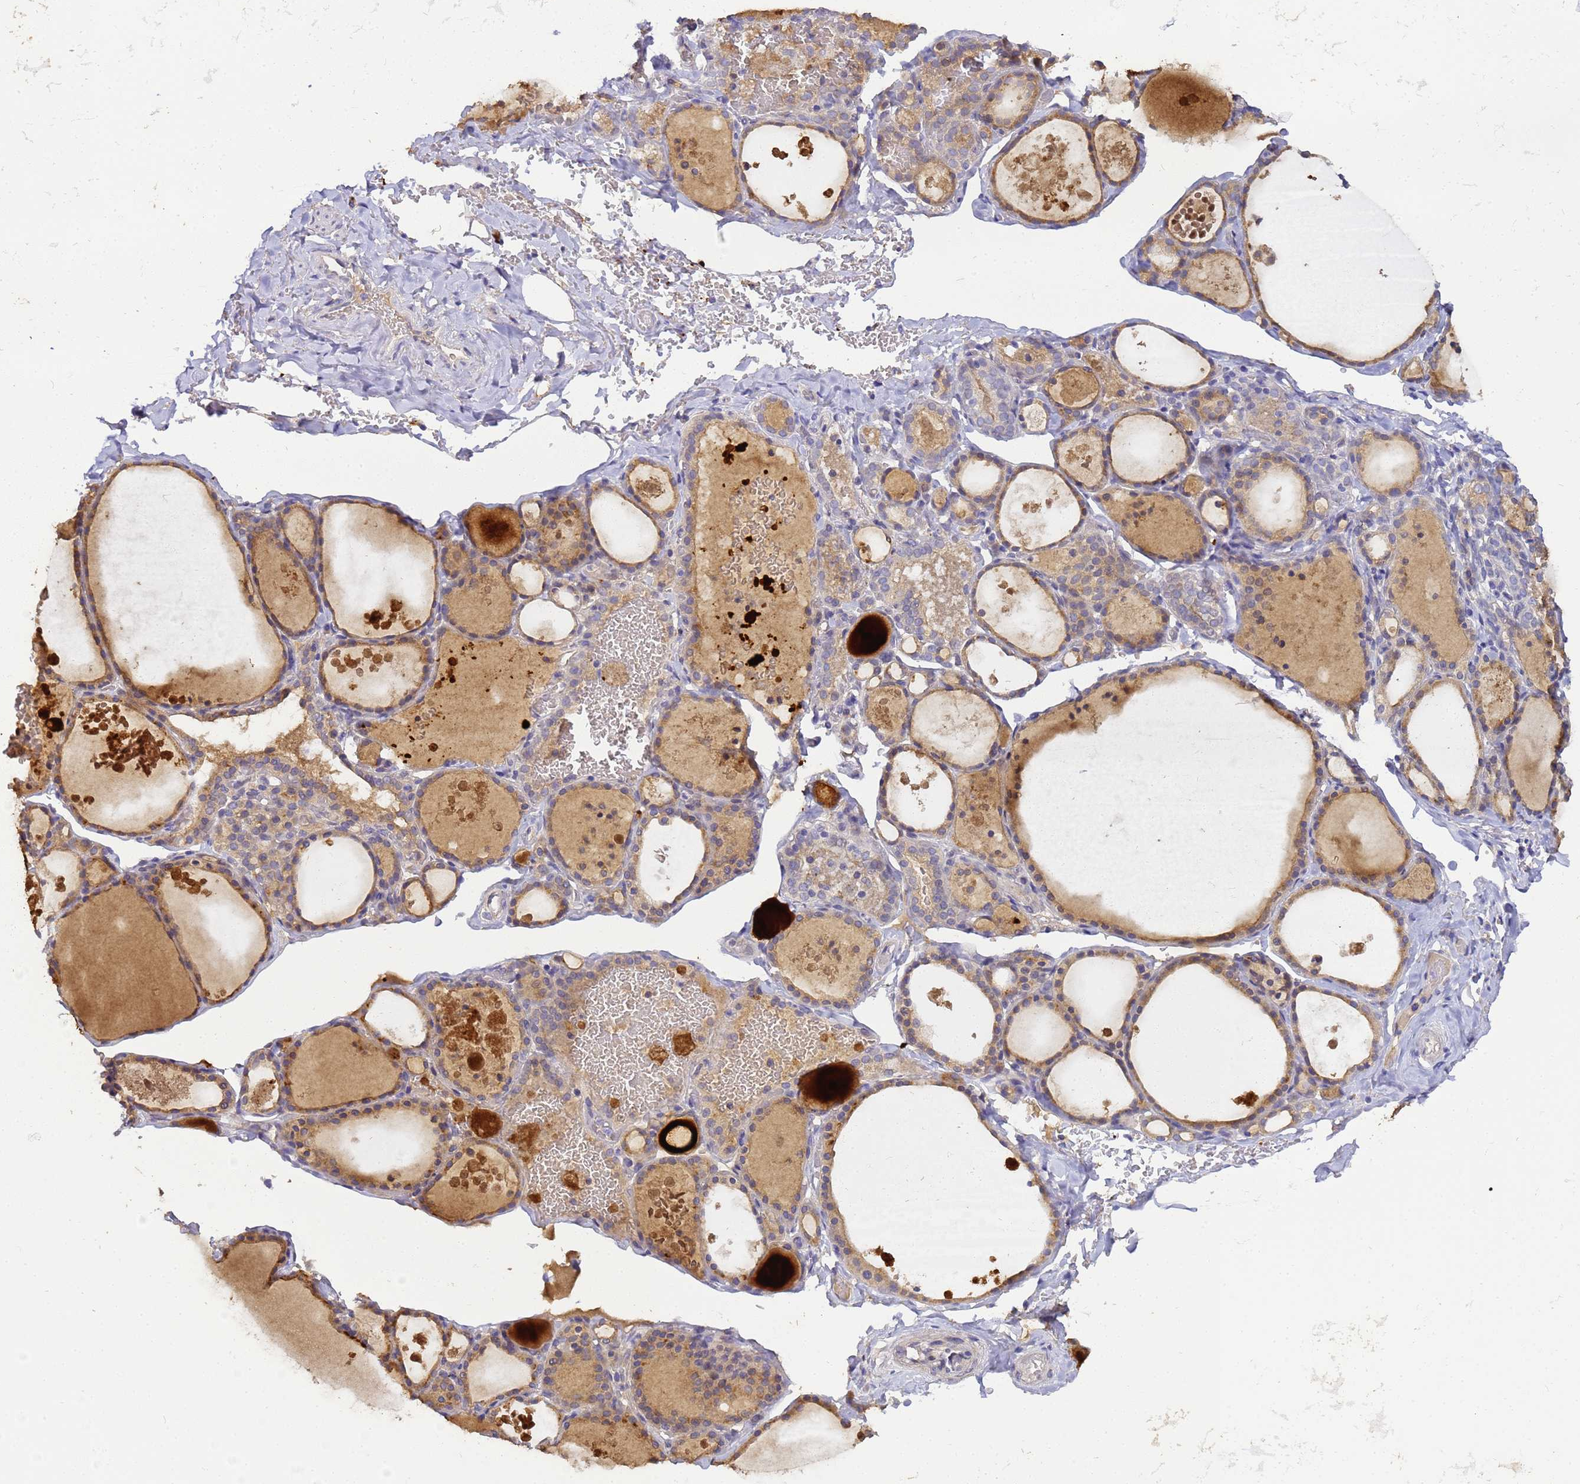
{"staining": {"intensity": "moderate", "quantity": "25%-75%", "location": "cytoplasmic/membranous"}, "tissue": "thyroid gland", "cell_type": "Glandular cells", "image_type": "normal", "snomed": [{"axis": "morphology", "description": "Normal tissue, NOS"}, {"axis": "topography", "description": "Thyroid gland"}], "caption": "Thyroid gland stained with immunohistochemistry reveals moderate cytoplasmic/membranous staining in about 25%-75% of glandular cells.", "gene": "TBCD", "patient": {"sex": "male", "age": 56}}